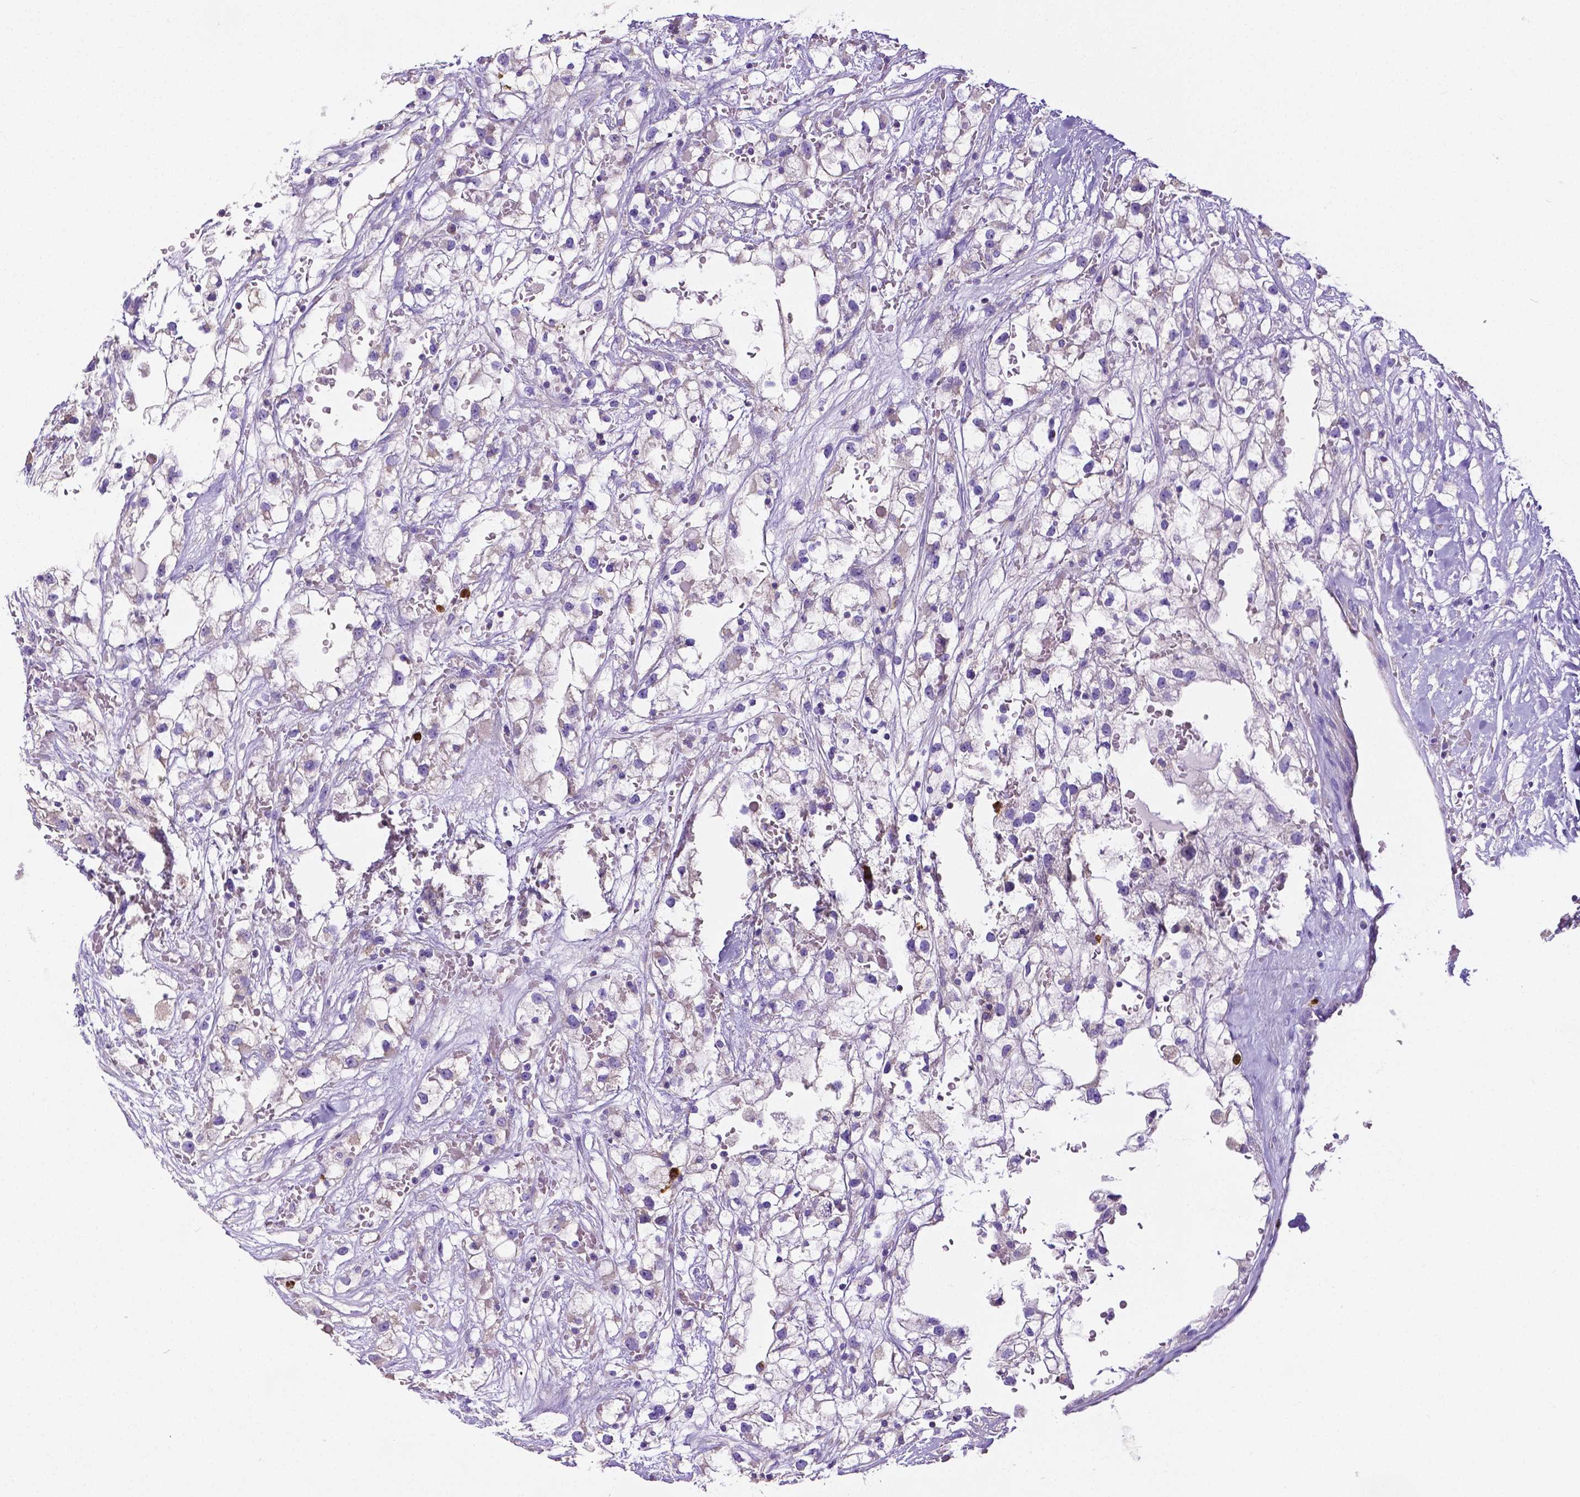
{"staining": {"intensity": "negative", "quantity": "none", "location": "none"}, "tissue": "renal cancer", "cell_type": "Tumor cells", "image_type": "cancer", "snomed": [{"axis": "morphology", "description": "Adenocarcinoma, NOS"}, {"axis": "topography", "description": "Kidney"}], "caption": "This is an immunohistochemistry (IHC) histopathology image of renal cancer. There is no staining in tumor cells.", "gene": "MMP9", "patient": {"sex": "male", "age": 59}}